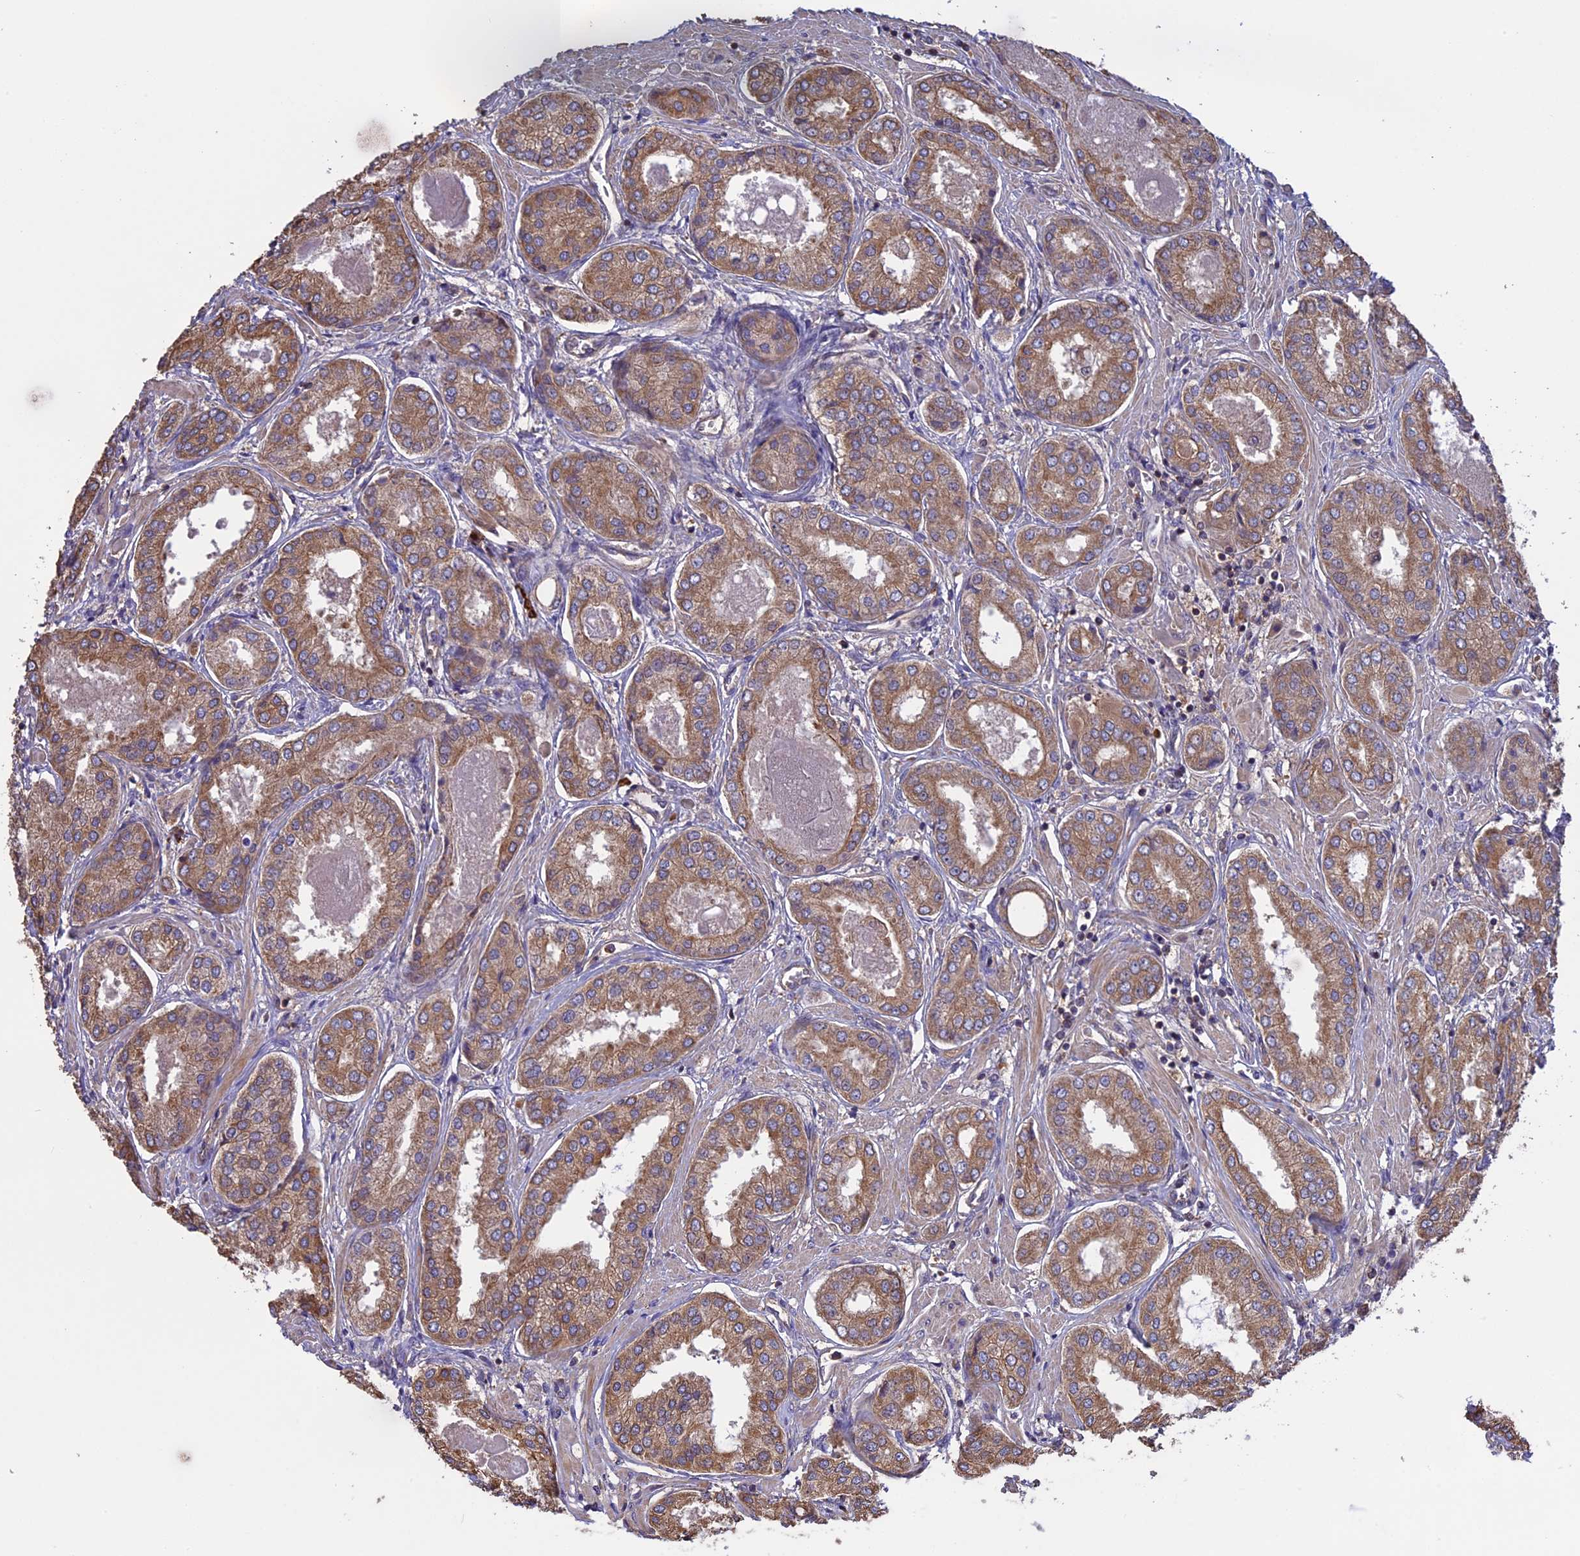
{"staining": {"intensity": "moderate", "quantity": ">75%", "location": "cytoplasmic/membranous"}, "tissue": "prostate cancer", "cell_type": "Tumor cells", "image_type": "cancer", "snomed": [{"axis": "morphology", "description": "Adenocarcinoma, Low grade"}, {"axis": "topography", "description": "Prostate"}], "caption": "Moderate cytoplasmic/membranous positivity is identified in about >75% of tumor cells in prostate cancer.", "gene": "GAS8", "patient": {"sex": "male", "age": 68}}